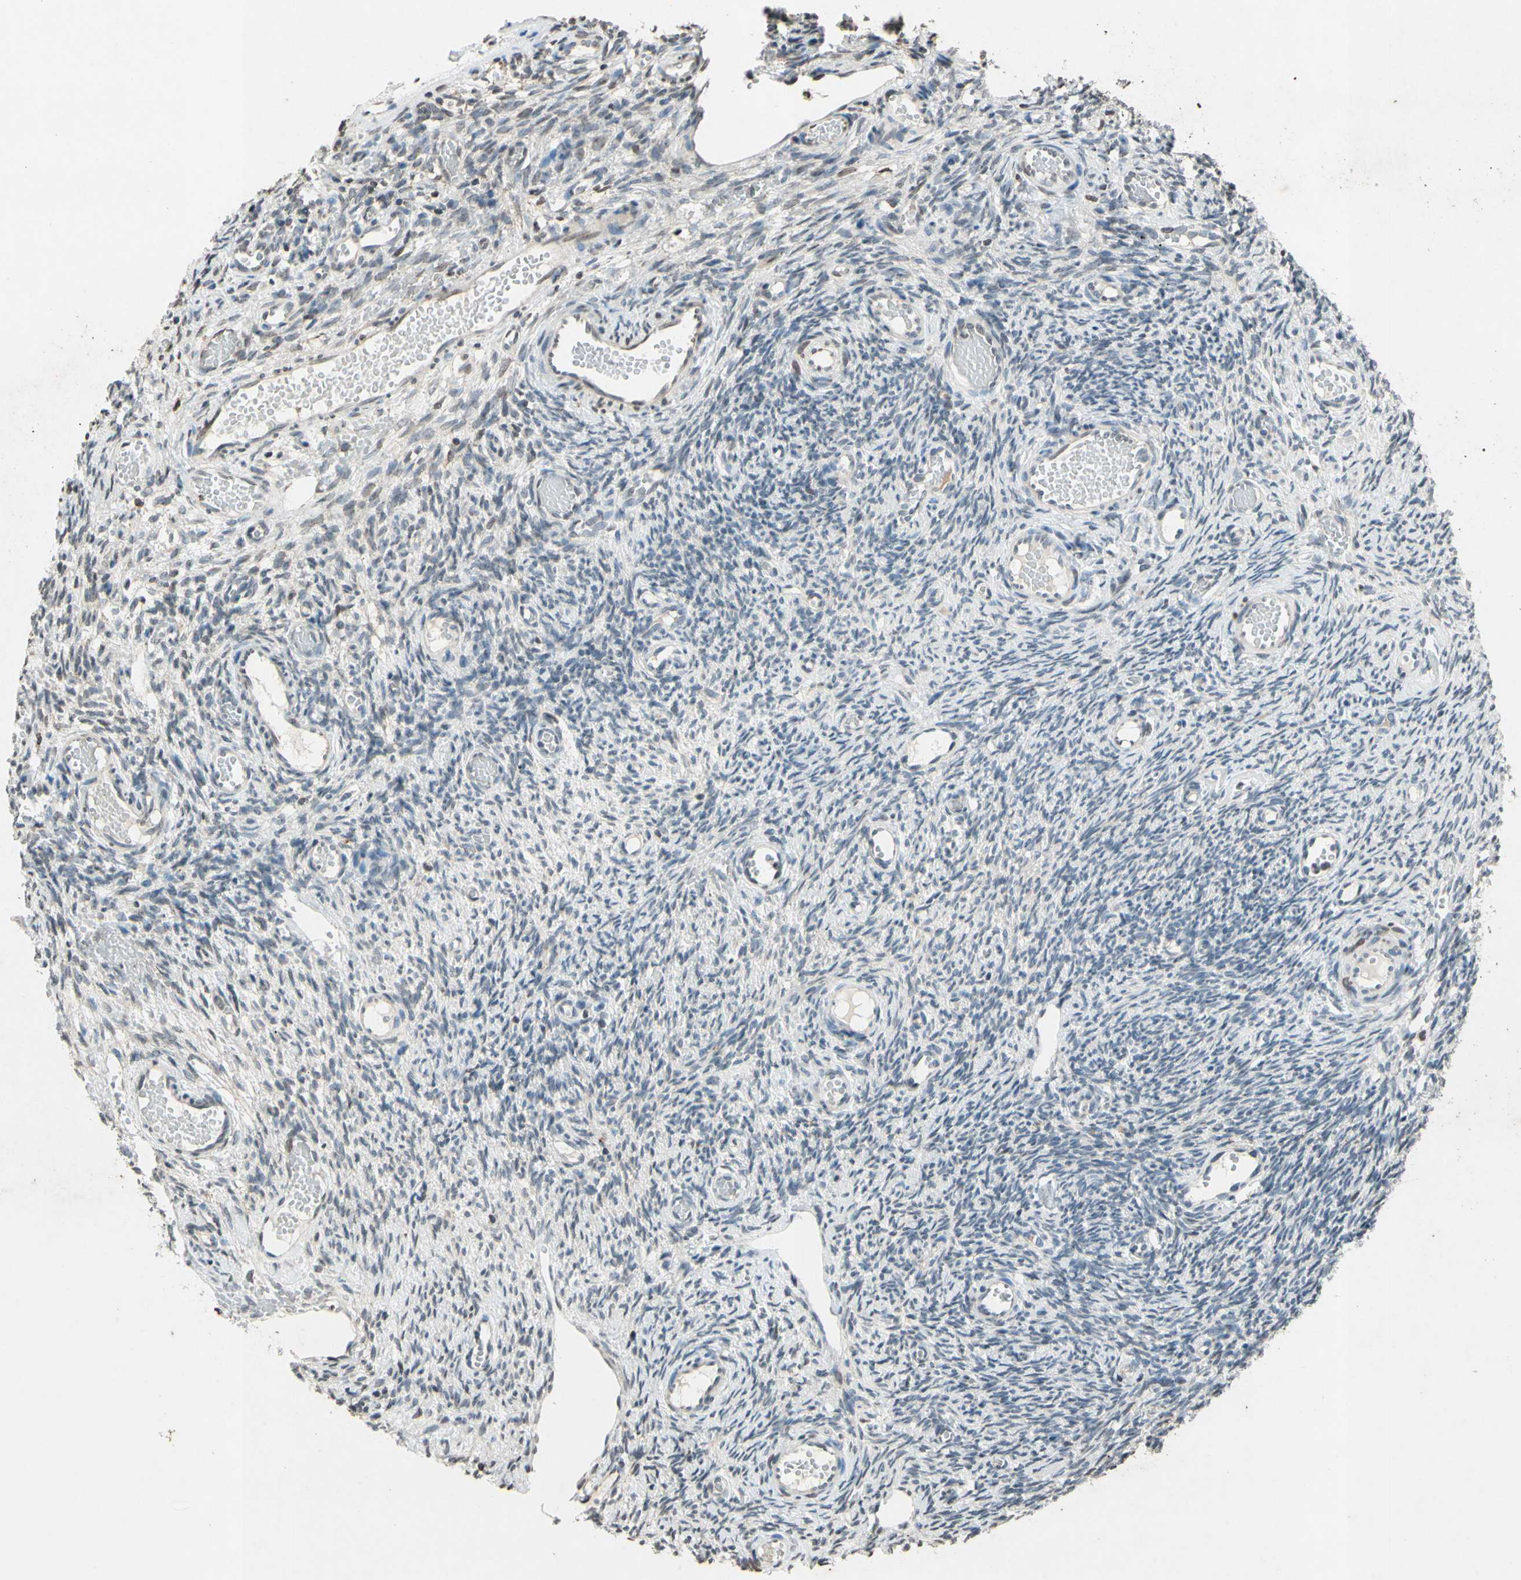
{"staining": {"intensity": "weak", "quantity": ">75%", "location": "cytoplasmic/membranous"}, "tissue": "ovary", "cell_type": "Follicle cells", "image_type": "normal", "snomed": [{"axis": "morphology", "description": "Normal tissue, NOS"}, {"axis": "topography", "description": "Ovary"}], "caption": "Immunohistochemical staining of normal ovary exhibits >75% levels of weak cytoplasmic/membranous protein positivity in about >75% of follicle cells. (IHC, brightfield microscopy, high magnification).", "gene": "CLDN11", "patient": {"sex": "female", "age": 35}}